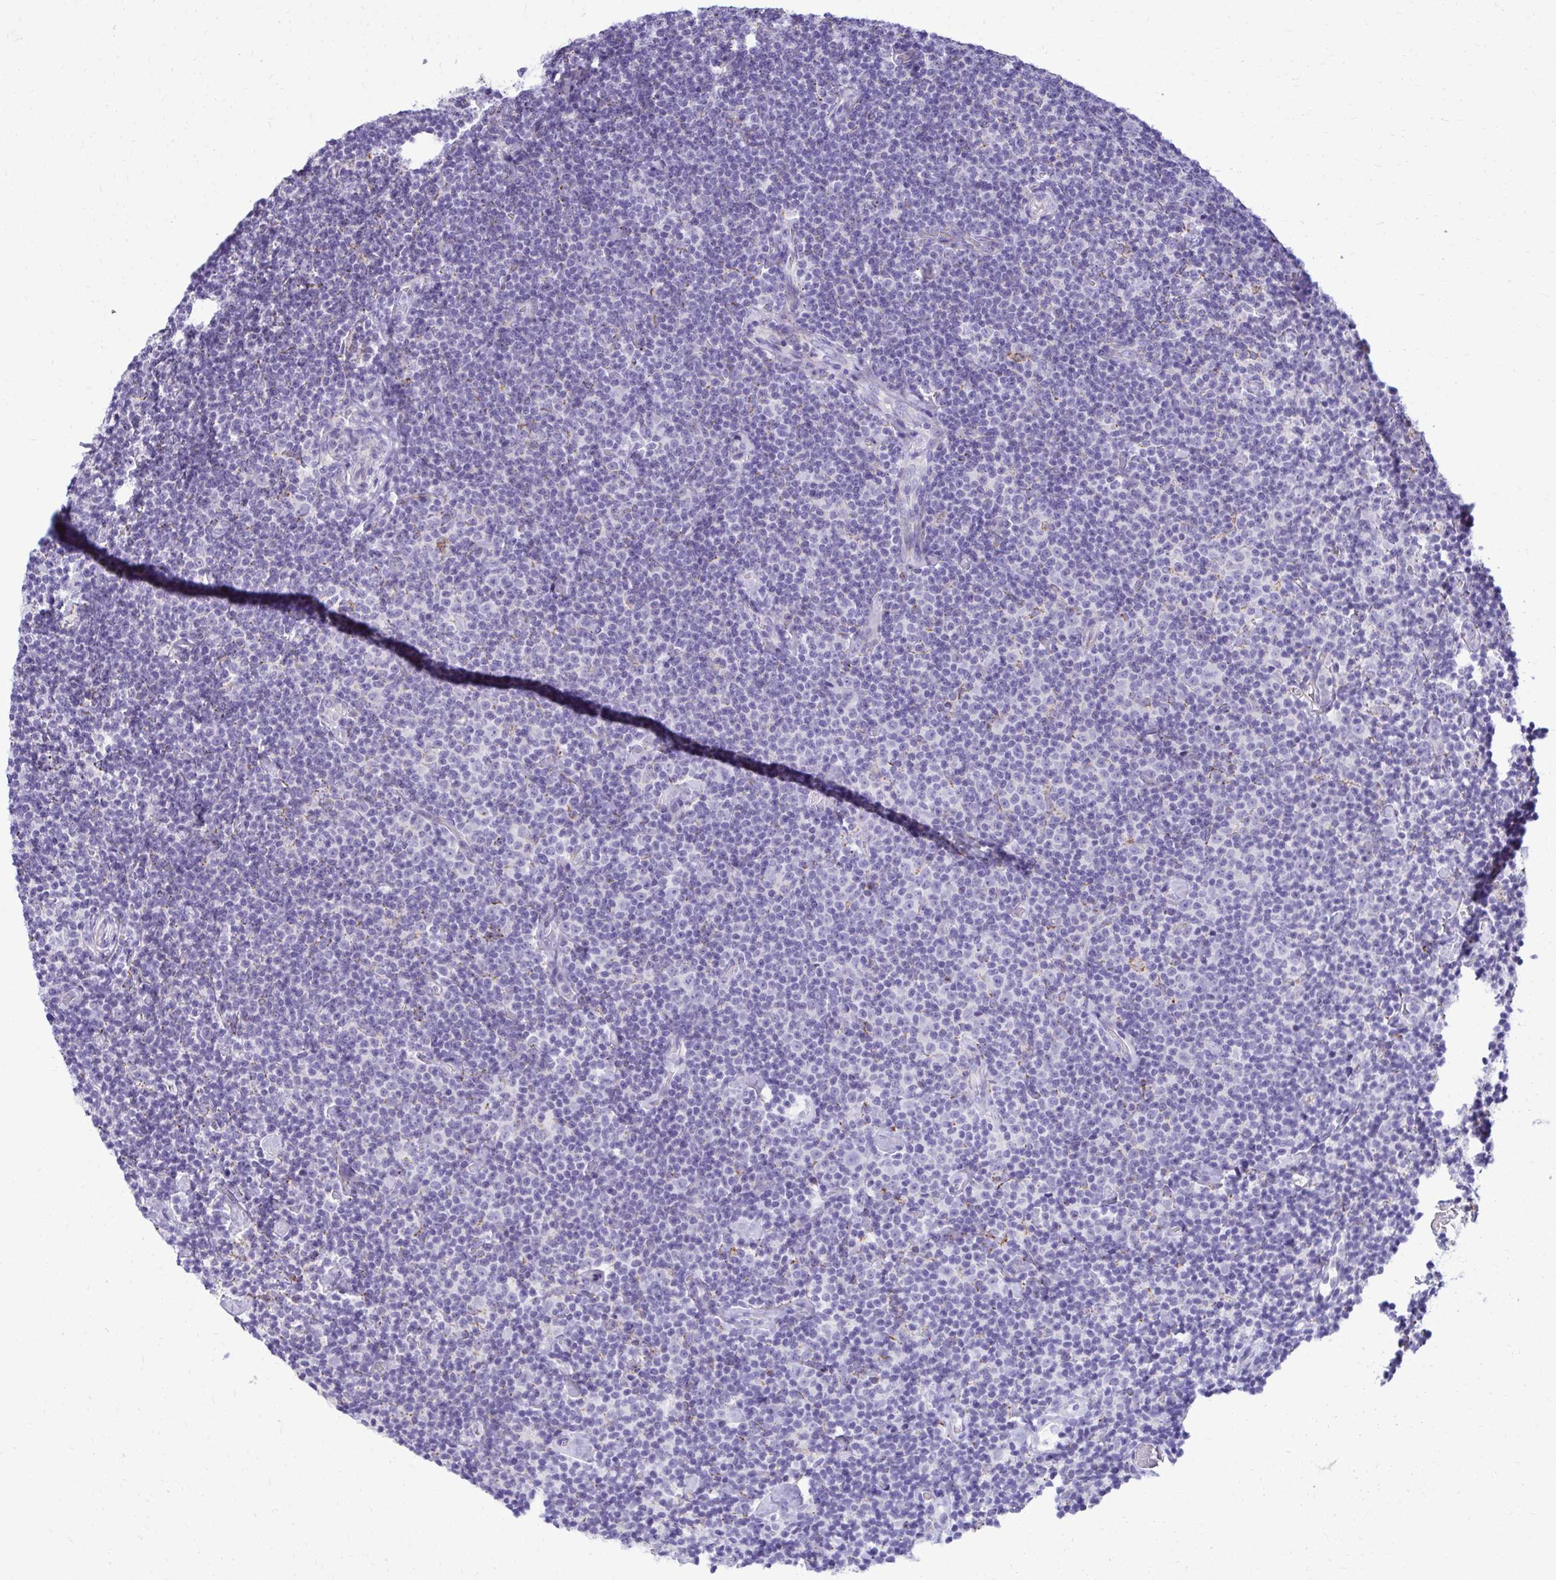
{"staining": {"intensity": "negative", "quantity": "none", "location": "none"}, "tissue": "lymphoma", "cell_type": "Tumor cells", "image_type": "cancer", "snomed": [{"axis": "morphology", "description": "Malignant lymphoma, non-Hodgkin's type, Low grade"}, {"axis": "topography", "description": "Lymph node"}], "caption": "DAB (3,3'-diaminobenzidine) immunohistochemical staining of malignant lymphoma, non-Hodgkin's type (low-grade) exhibits no significant expression in tumor cells.", "gene": "AIG1", "patient": {"sex": "male", "age": 81}}